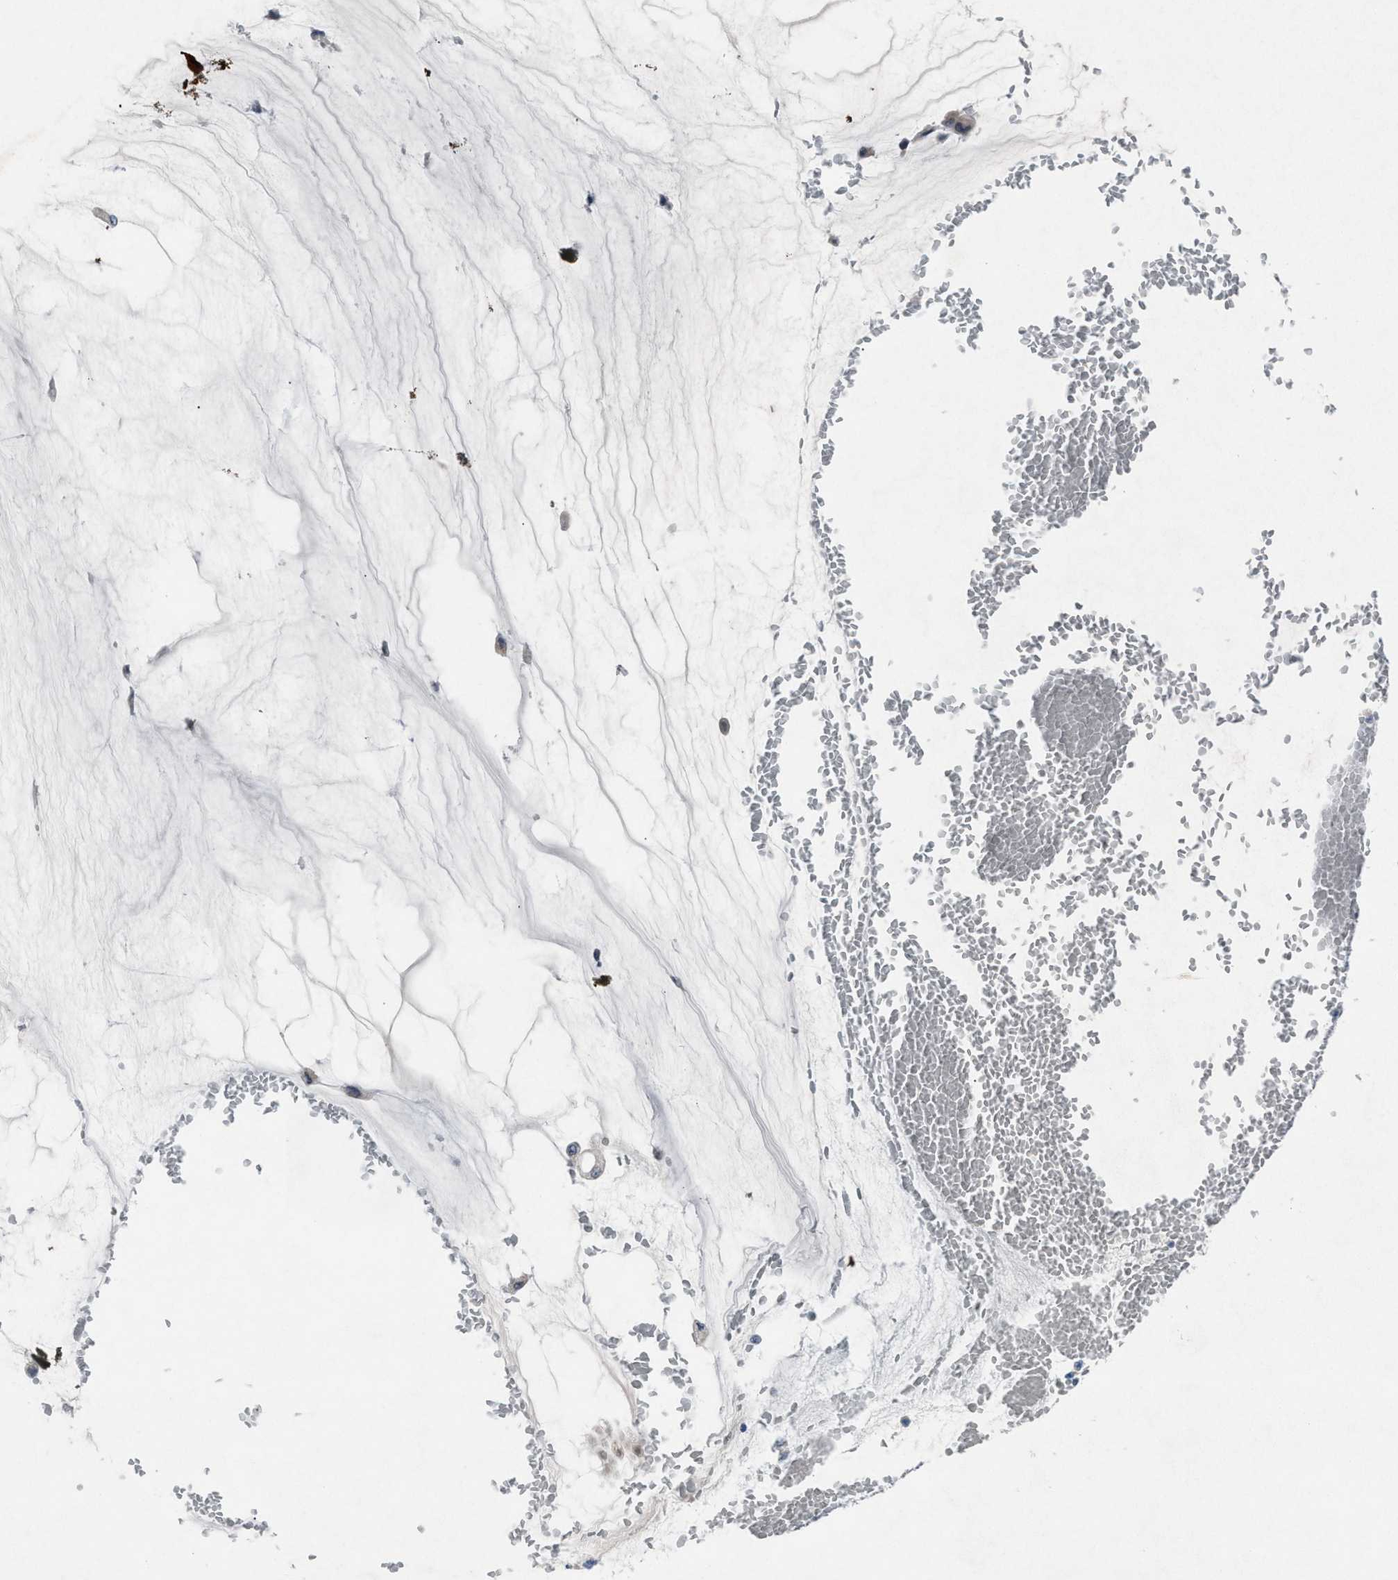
{"staining": {"intensity": "negative", "quantity": "none", "location": "none"}, "tissue": "ovarian cancer", "cell_type": "Tumor cells", "image_type": "cancer", "snomed": [{"axis": "morphology", "description": "Cystadenocarcinoma, mucinous, NOS"}, {"axis": "topography", "description": "Ovary"}], "caption": "Tumor cells show no significant protein expression in ovarian cancer.", "gene": "ANAPC11", "patient": {"sex": "female", "age": 73}}